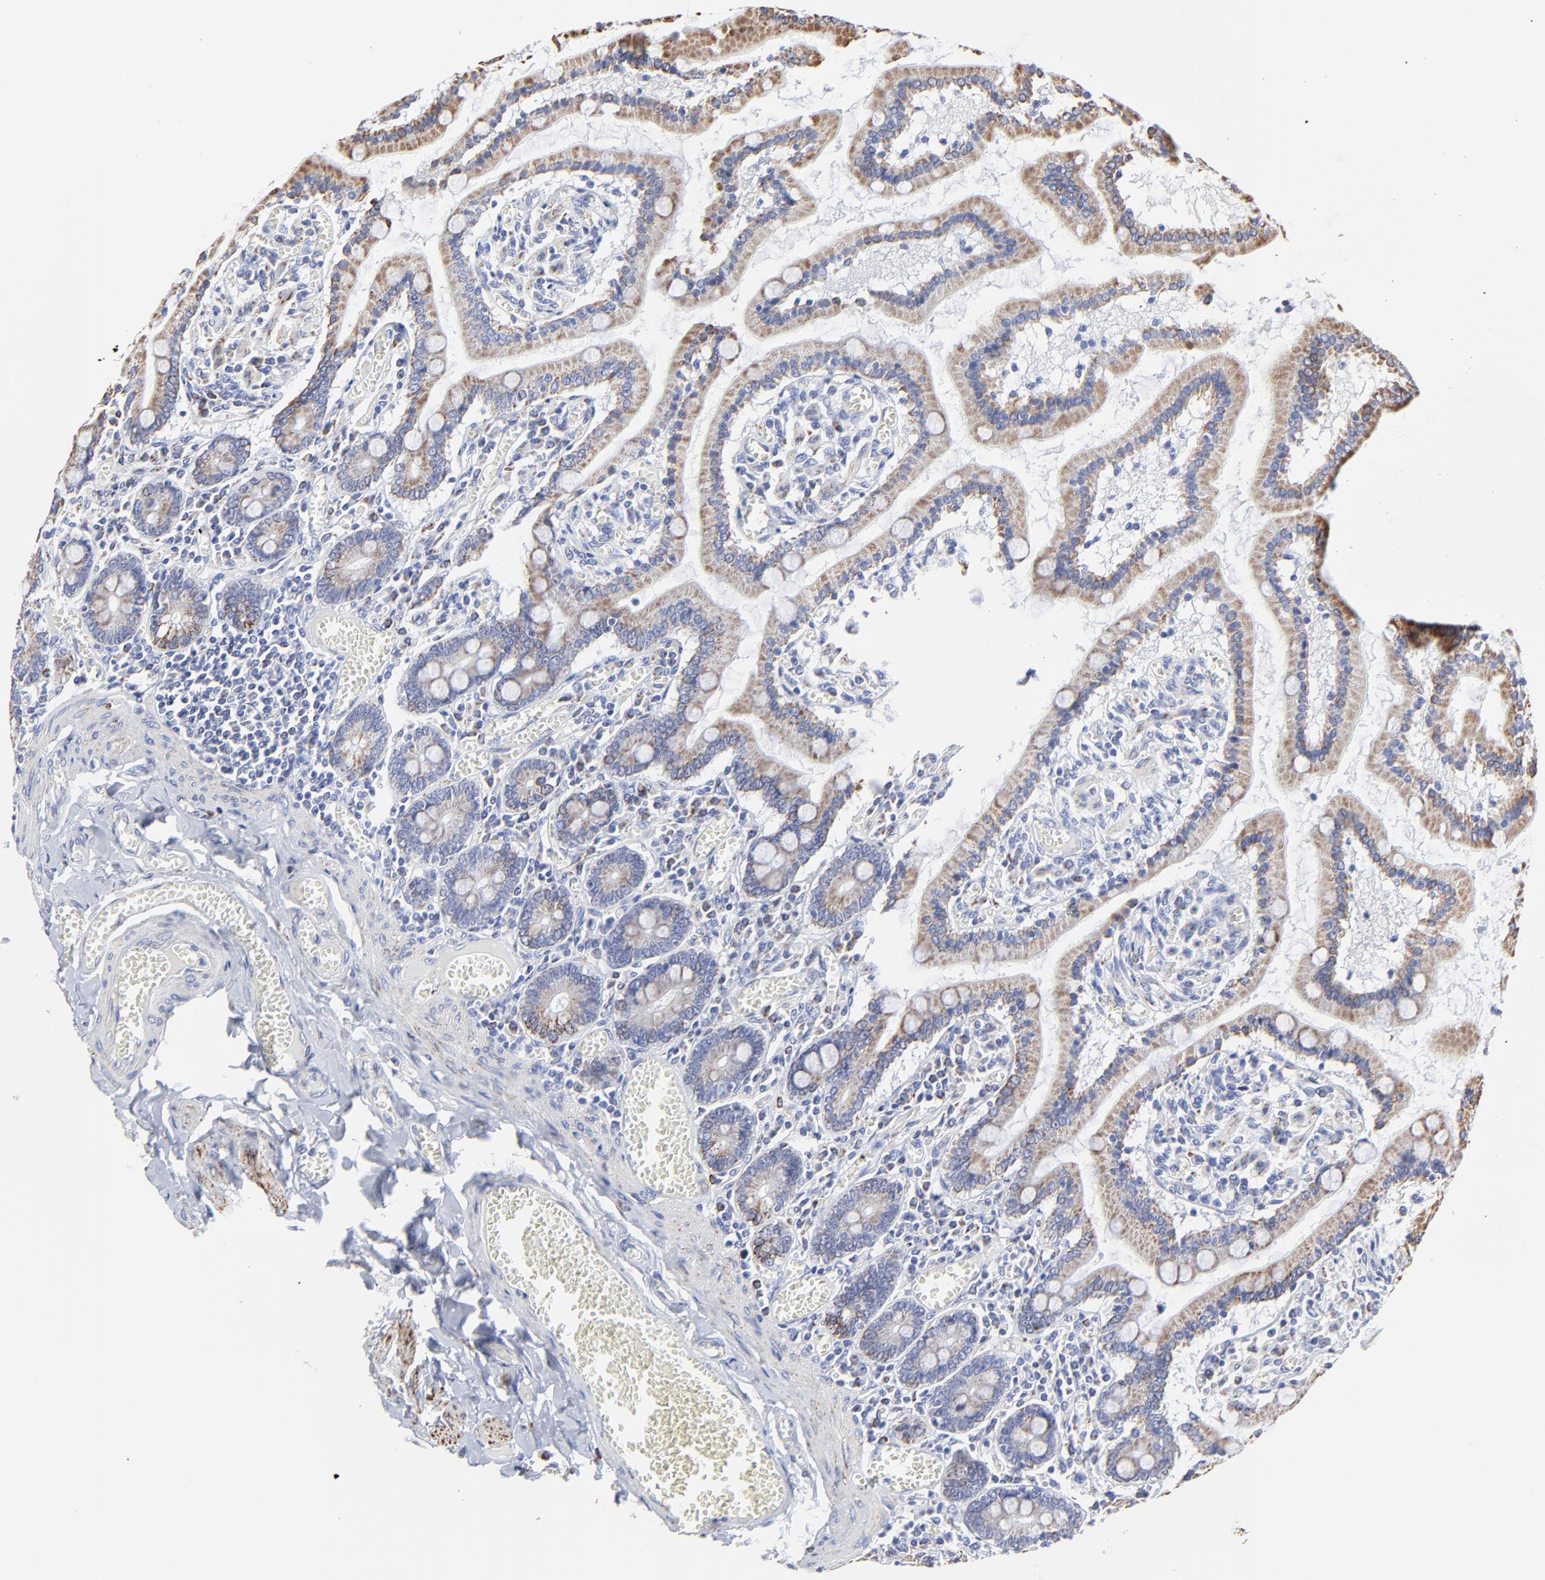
{"staining": {"intensity": "moderate", "quantity": ">75%", "location": "cytoplasmic/membranous"}, "tissue": "small intestine", "cell_type": "Glandular cells", "image_type": "normal", "snomed": [{"axis": "morphology", "description": "Normal tissue, NOS"}, {"axis": "topography", "description": "Small intestine"}], "caption": "This micrograph displays unremarkable small intestine stained with immunohistochemistry to label a protein in brown. The cytoplasmic/membranous of glandular cells show moderate positivity for the protein. Nuclei are counter-stained blue.", "gene": "PINK1", "patient": {"sex": "male", "age": 59}}